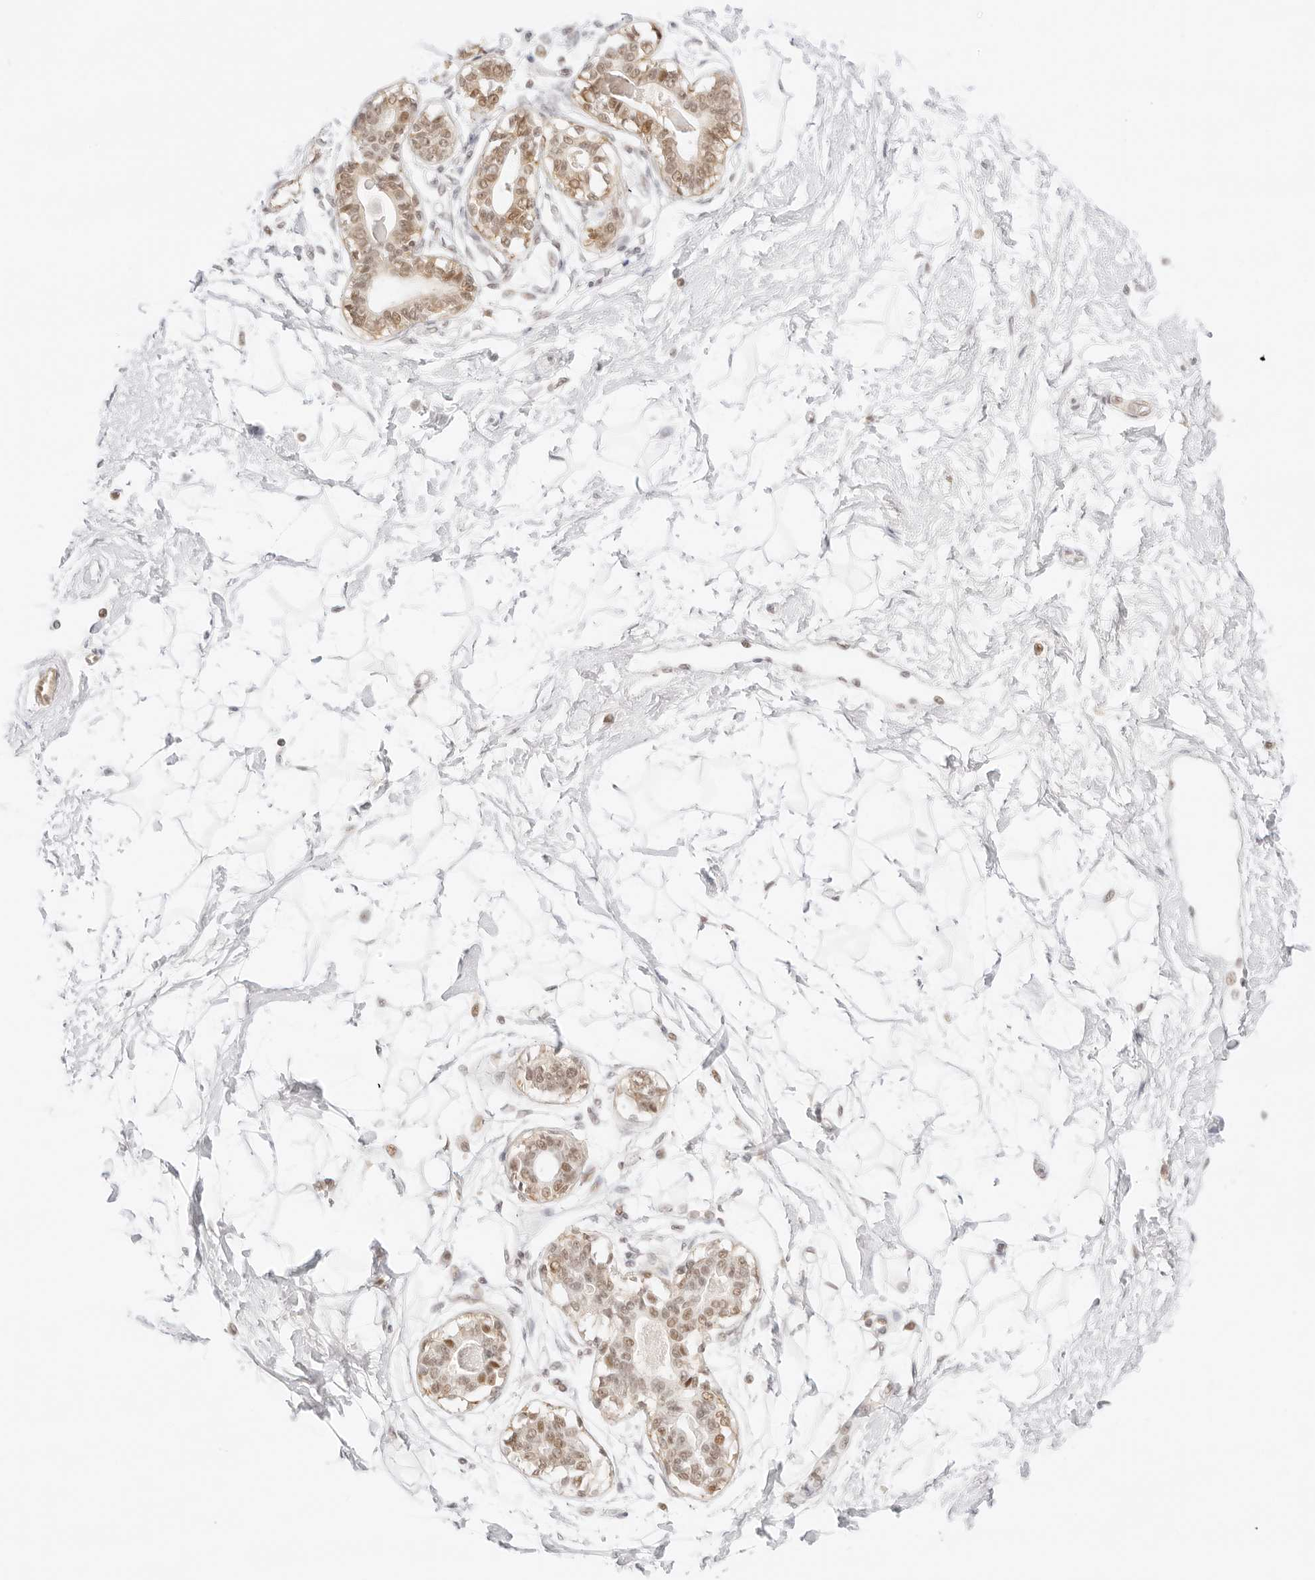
{"staining": {"intensity": "negative", "quantity": "none", "location": "none"}, "tissue": "breast", "cell_type": "Adipocytes", "image_type": "normal", "snomed": [{"axis": "morphology", "description": "Normal tissue, NOS"}, {"axis": "topography", "description": "Breast"}], "caption": "Immunohistochemistry (IHC) of benign breast exhibits no expression in adipocytes. (DAB immunohistochemistry with hematoxylin counter stain).", "gene": "ITGA6", "patient": {"sex": "female", "age": 45}}